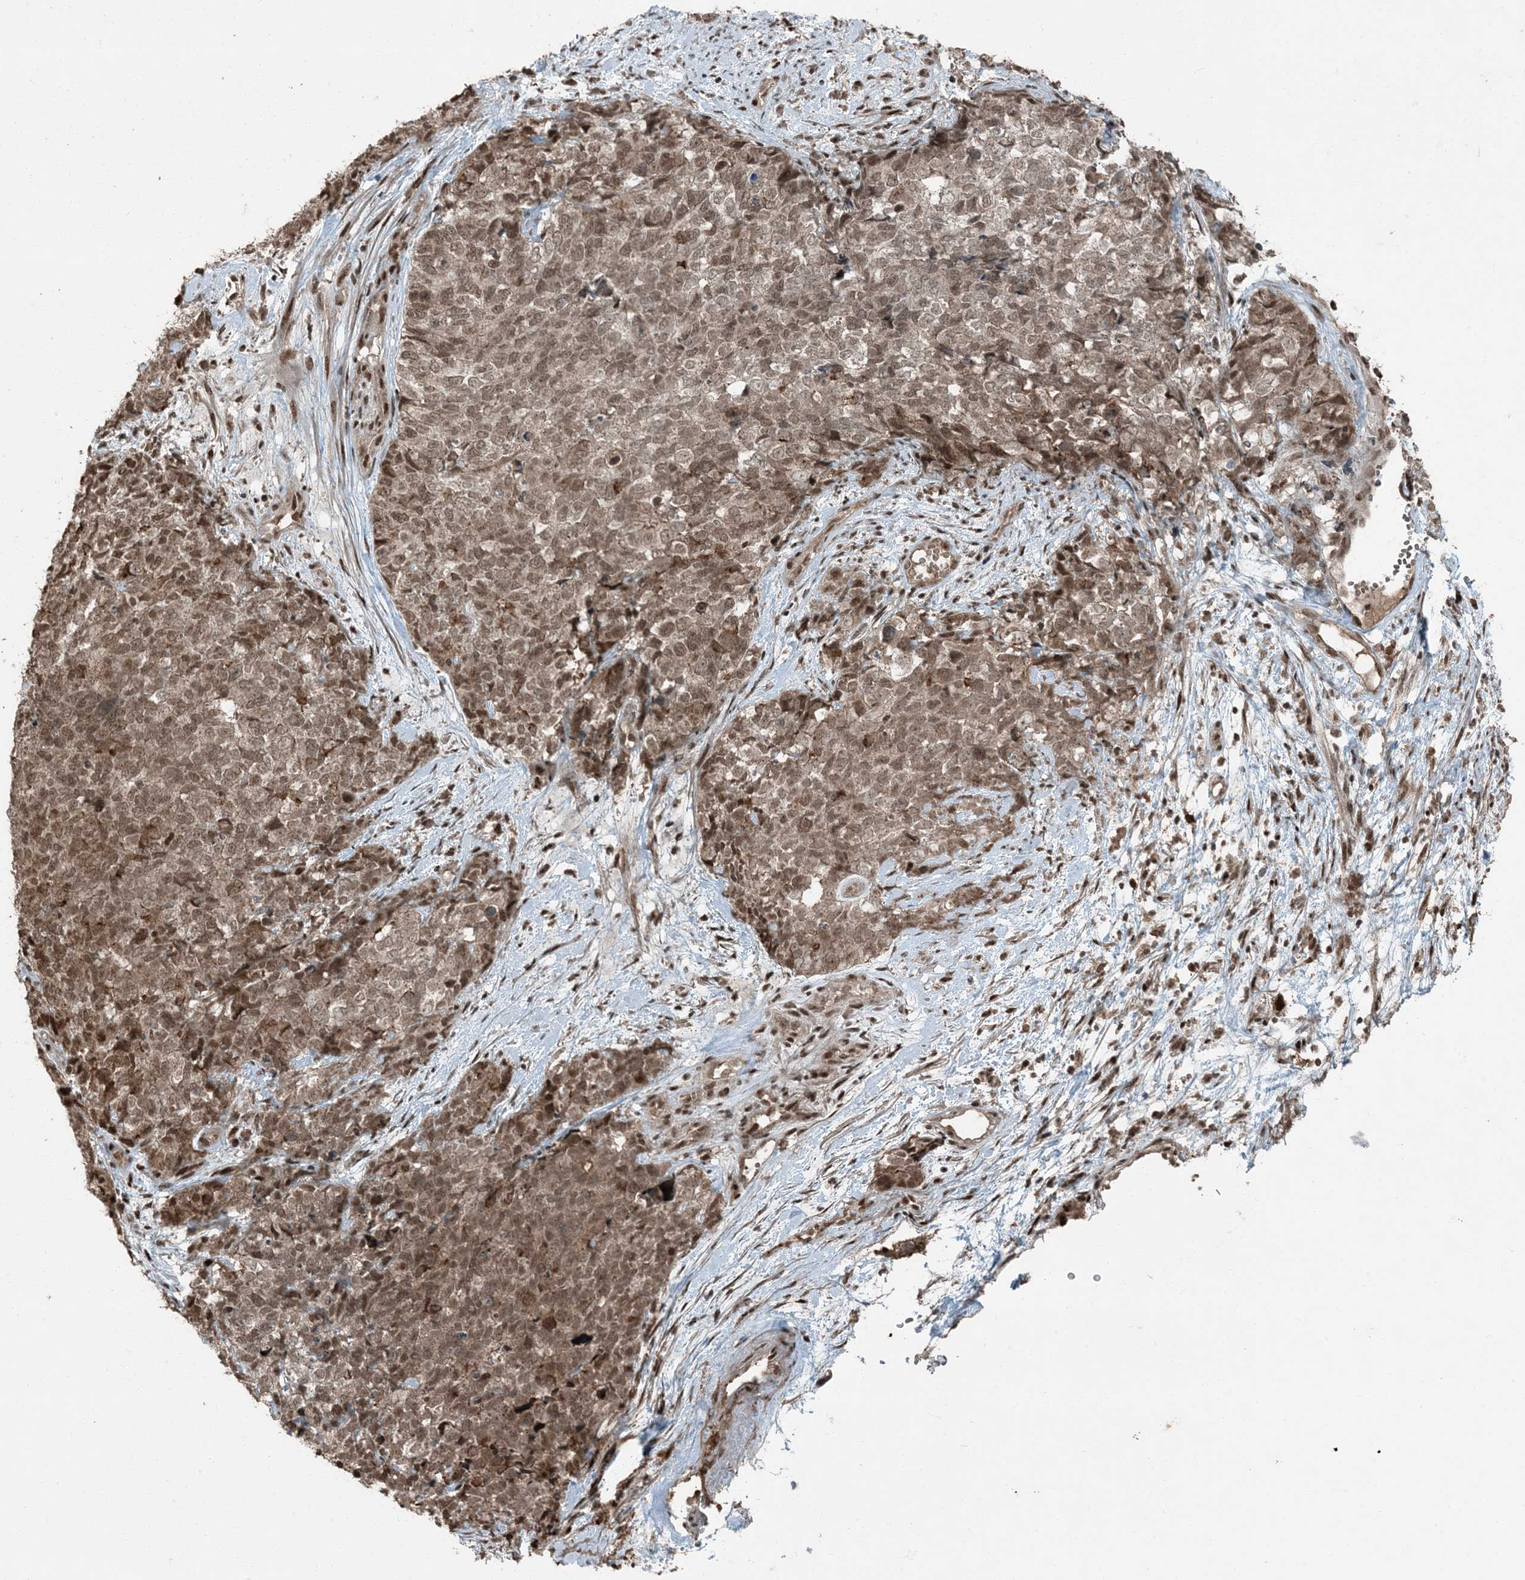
{"staining": {"intensity": "moderate", "quantity": ">75%", "location": "cytoplasmic/membranous,nuclear"}, "tissue": "cervical cancer", "cell_type": "Tumor cells", "image_type": "cancer", "snomed": [{"axis": "morphology", "description": "Squamous cell carcinoma, NOS"}, {"axis": "topography", "description": "Cervix"}], "caption": "Immunohistochemical staining of human squamous cell carcinoma (cervical) exhibits moderate cytoplasmic/membranous and nuclear protein staining in approximately >75% of tumor cells.", "gene": "TRAPPC12", "patient": {"sex": "female", "age": 63}}